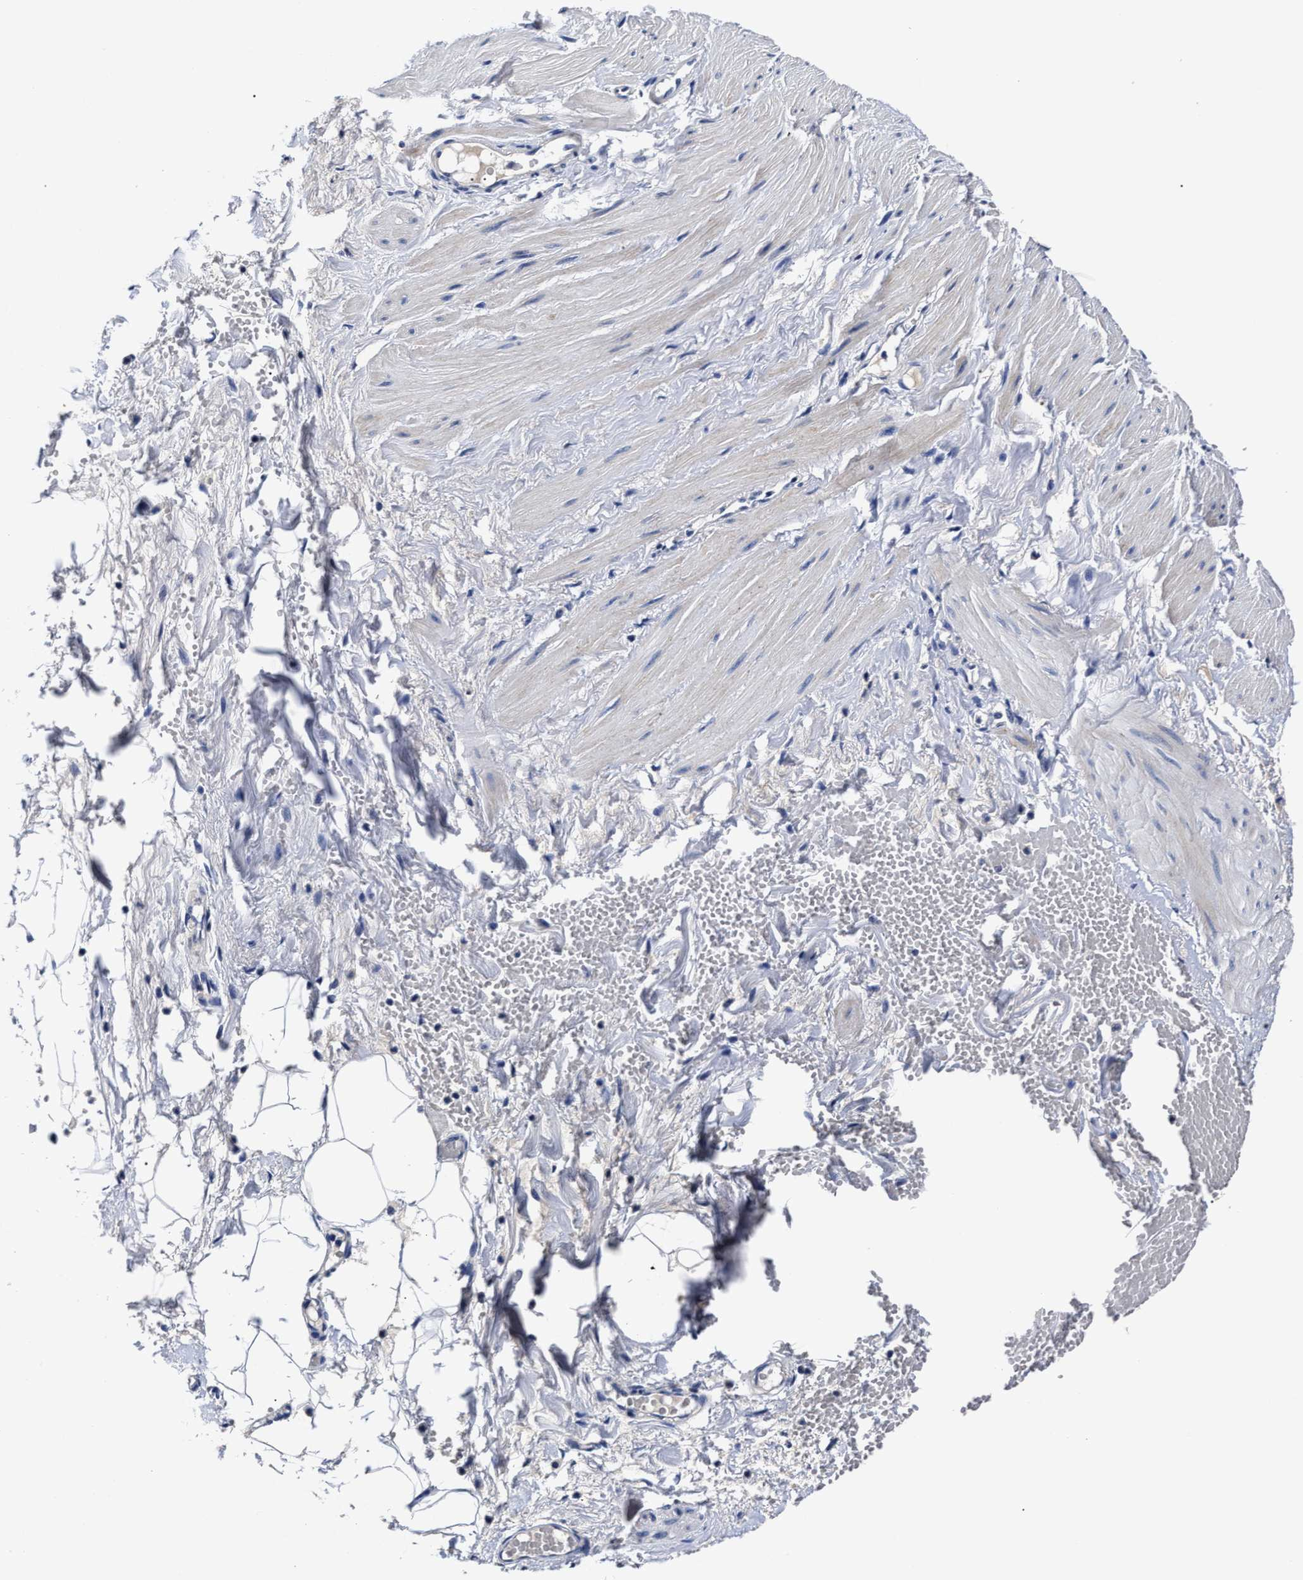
{"staining": {"intensity": "negative", "quantity": "none", "location": "none"}, "tissue": "adipose tissue", "cell_type": "Adipocytes", "image_type": "normal", "snomed": [{"axis": "morphology", "description": "Normal tissue, NOS"}, {"axis": "topography", "description": "Soft tissue"}], "caption": "The IHC photomicrograph has no significant staining in adipocytes of adipose tissue.", "gene": "OLFML2A", "patient": {"sex": "male", "age": 72}}